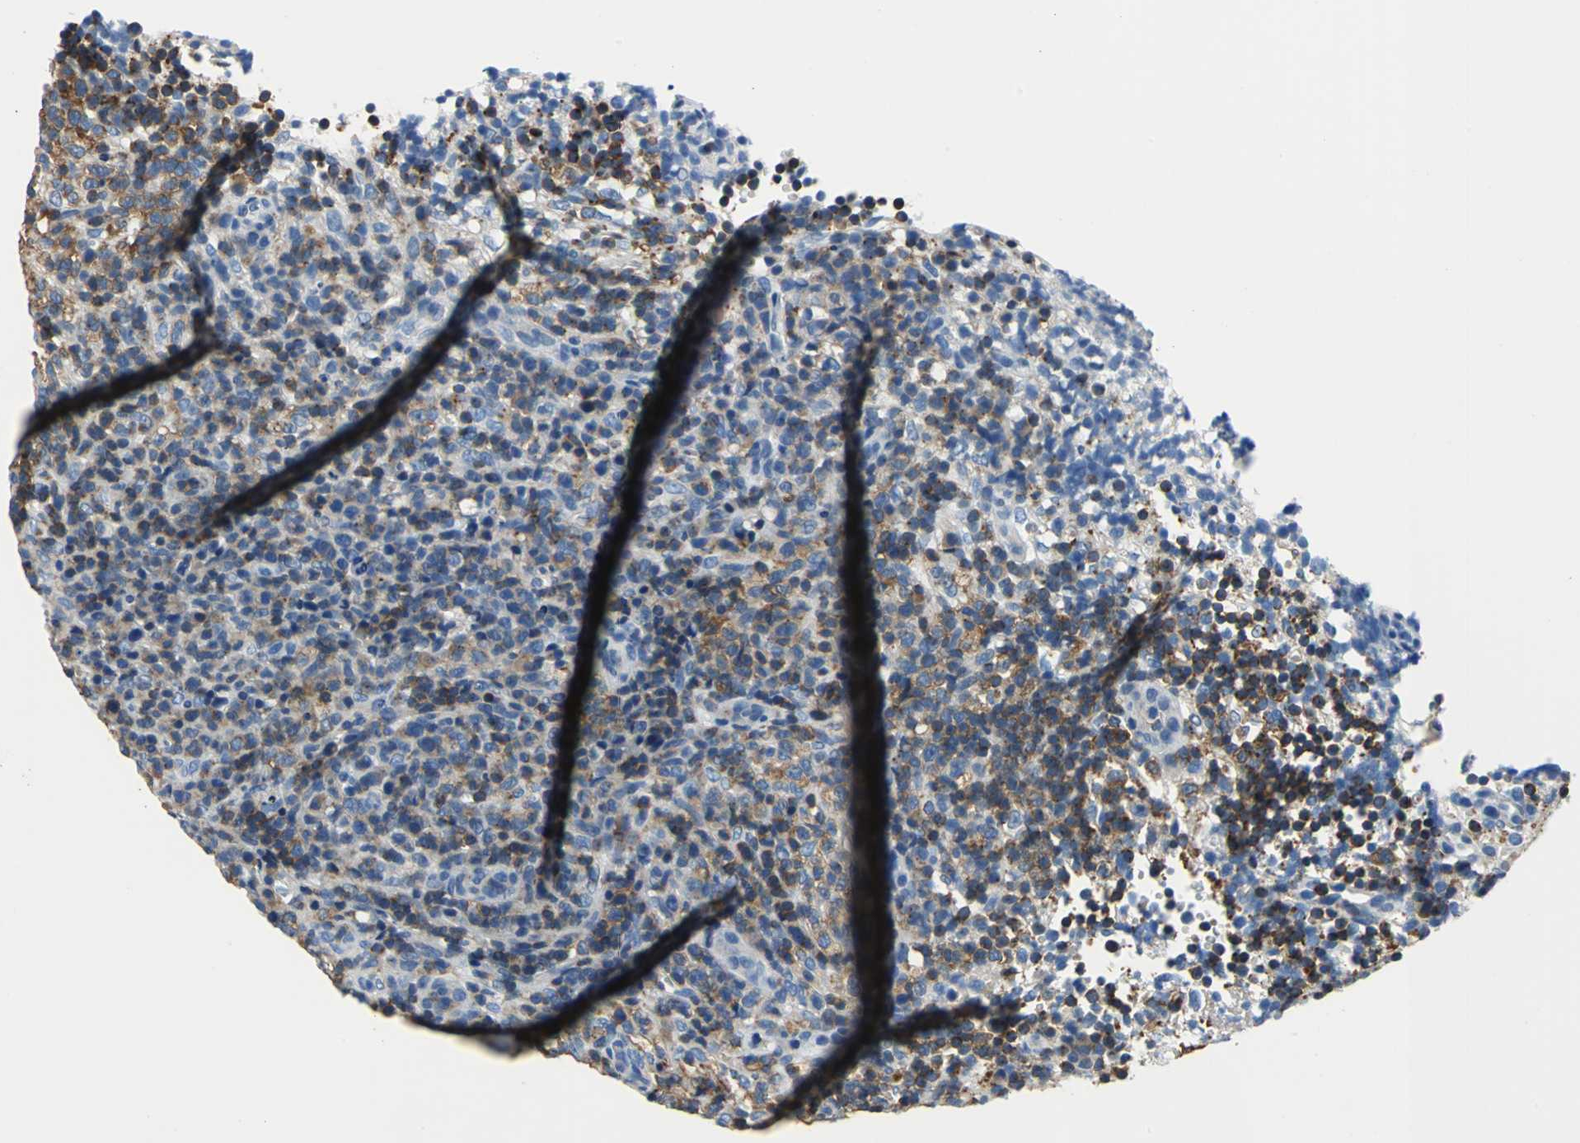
{"staining": {"intensity": "moderate", "quantity": ">75%", "location": "cytoplasmic/membranous"}, "tissue": "lymphoma", "cell_type": "Tumor cells", "image_type": "cancer", "snomed": [{"axis": "morphology", "description": "Malignant lymphoma, non-Hodgkin's type, High grade"}, {"axis": "topography", "description": "Lymph node"}], "caption": "Lymphoma was stained to show a protein in brown. There is medium levels of moderate cytoplasmic/membranous expression in about >75% of tumor cells. (DAB IHC with brightfield microscopy, high magnification).", "gene": "SEPTIN6", "patient": {"sex": "female", "age": 76}}